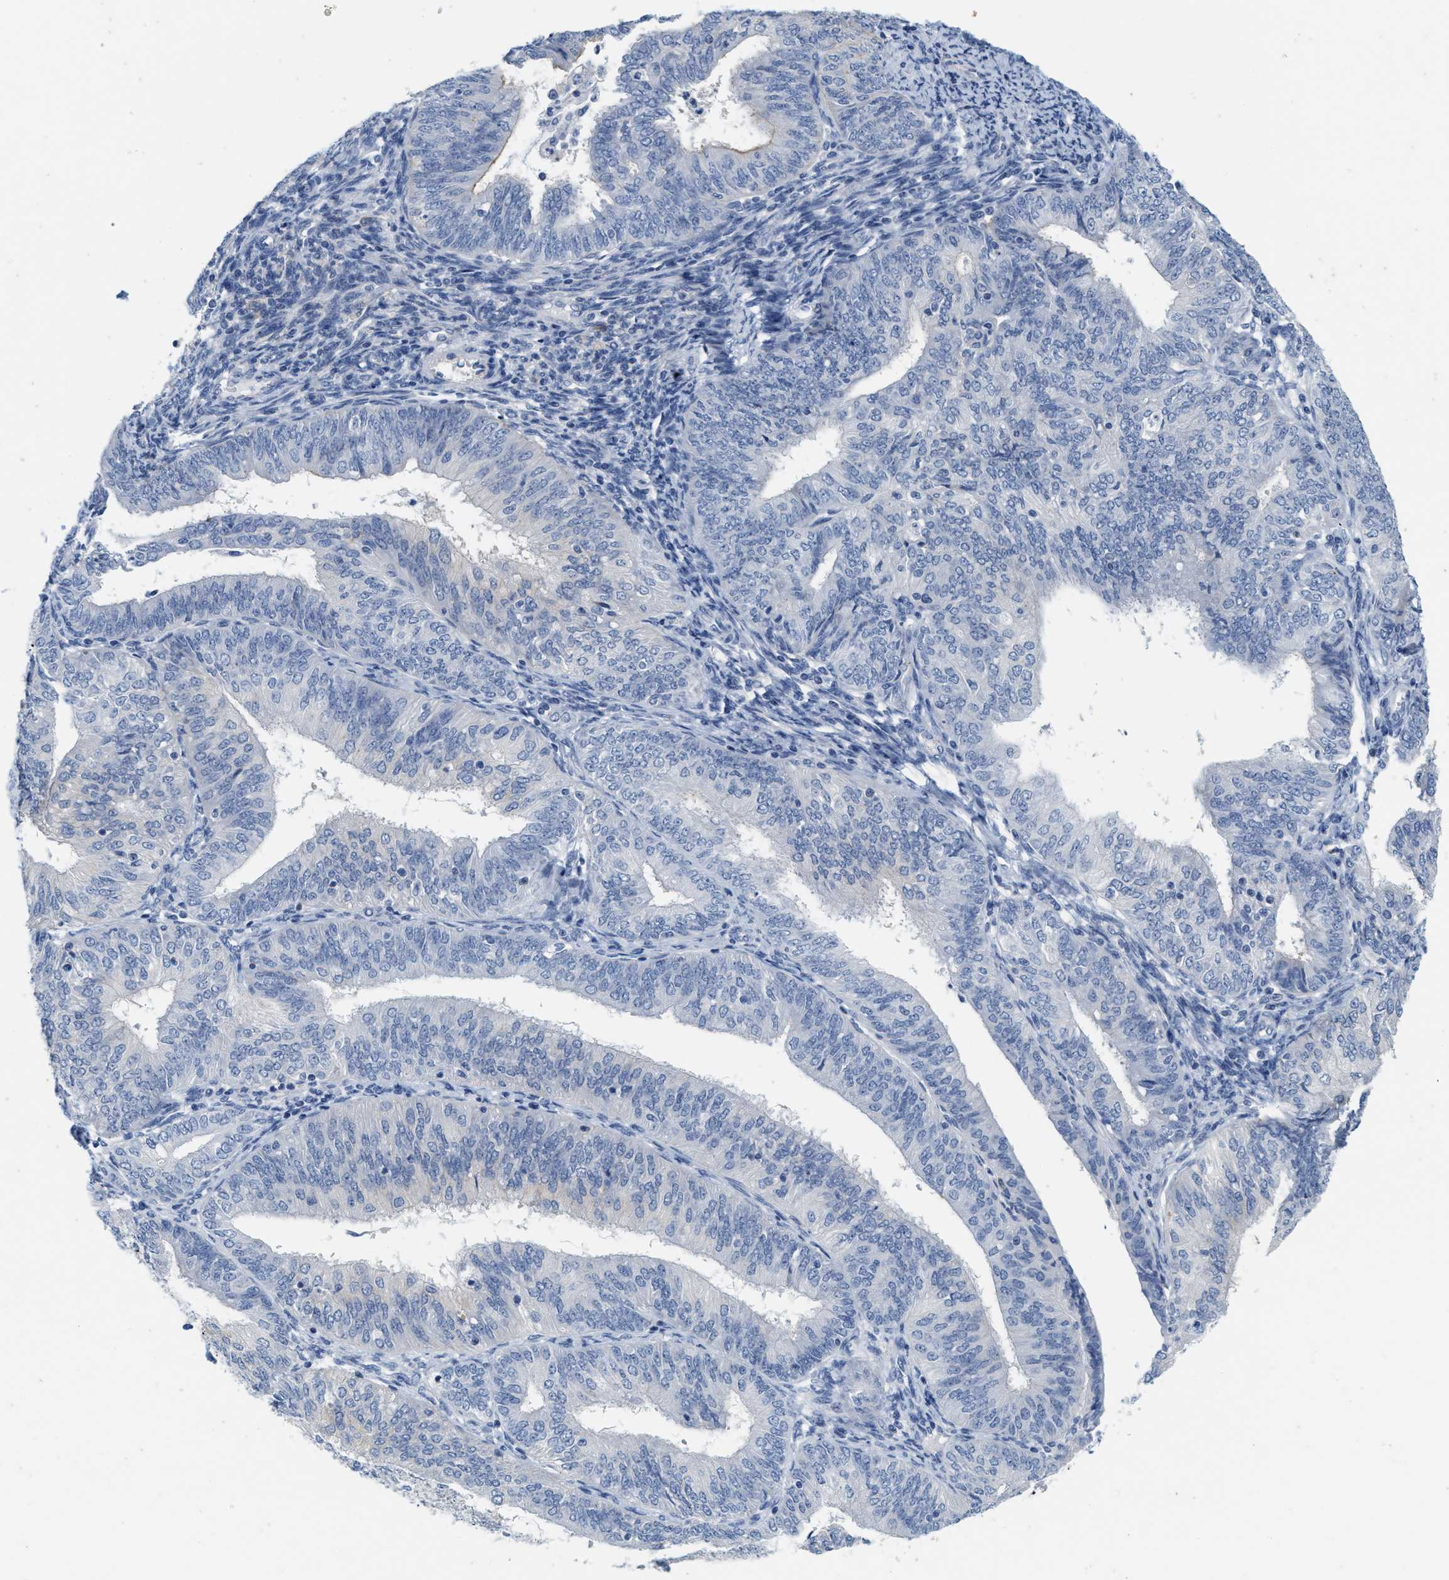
{"staining": {"intensity": "negative", "quantity": "none", "location": "none"}, "tissue": "endometrial cancer", "cell_type": "Tumor cells", "image_type": "cancer", "snomed": [{"axis": "morphology", "description": "Adenocarcinoma, NOS"}, {"axis": "topography", "description": "Endometrium"}], "caption": "Image shows no significant protein staining in tumor cells of endometrial cancer (adenocarcinoma).", "gene": "ABCB11", "patient": {"sex": "female", "age": 58}}